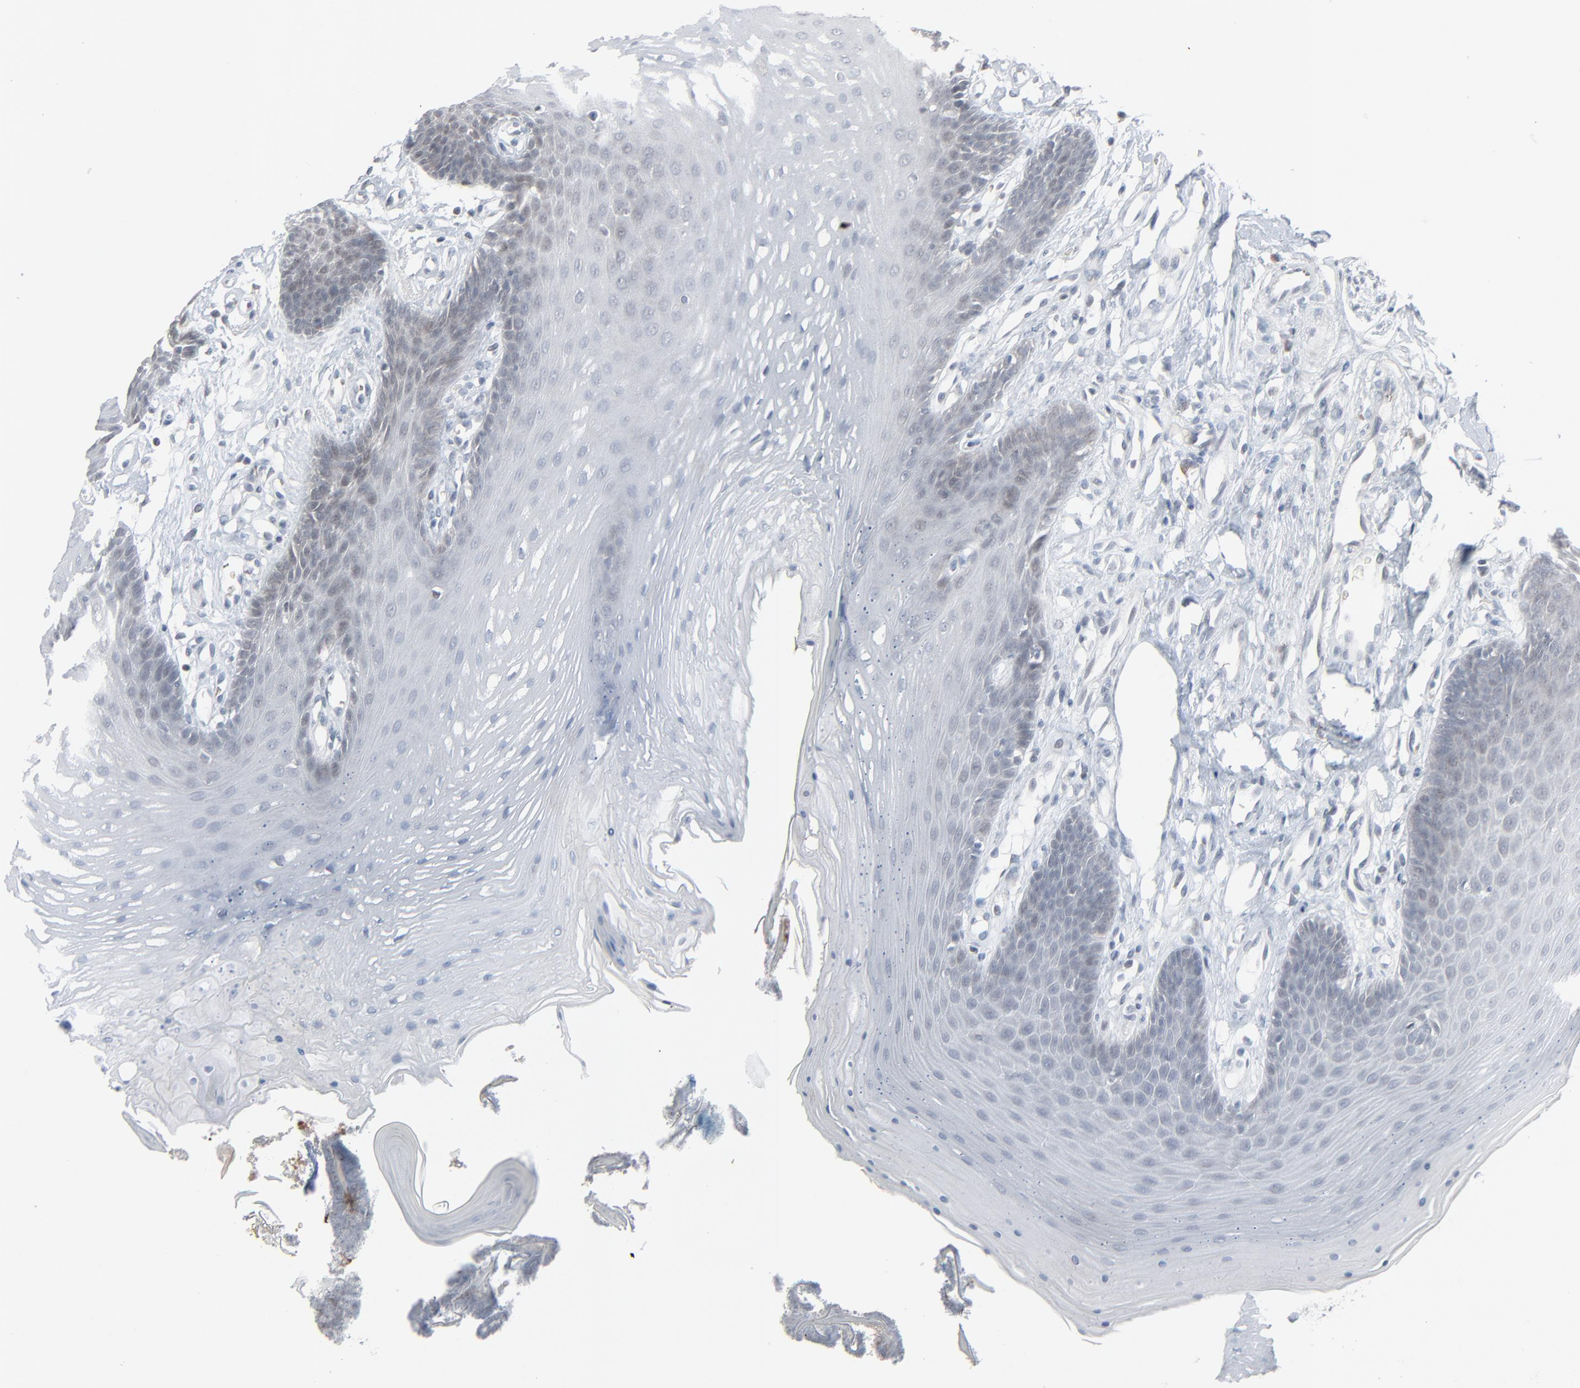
{"staining": {"intensity": "negative", "quantity": "none", "location": "none"}, "tissue": "oral mucosa", "cell_type": "Squamous epithelial cells", "image_type": "normal", "snomed": [{"axis": "morphology", "description": "Normal tissue, NOS"}, {"axis": "topography", "description": "Oral tissue"}], "caption": "Human oral mucosa stained for a protein using immunohistochemistry shows no staining in squamous epithelial cells.", "gene": "SAGE1", "patient": {"sex": "male", "age": 62}}